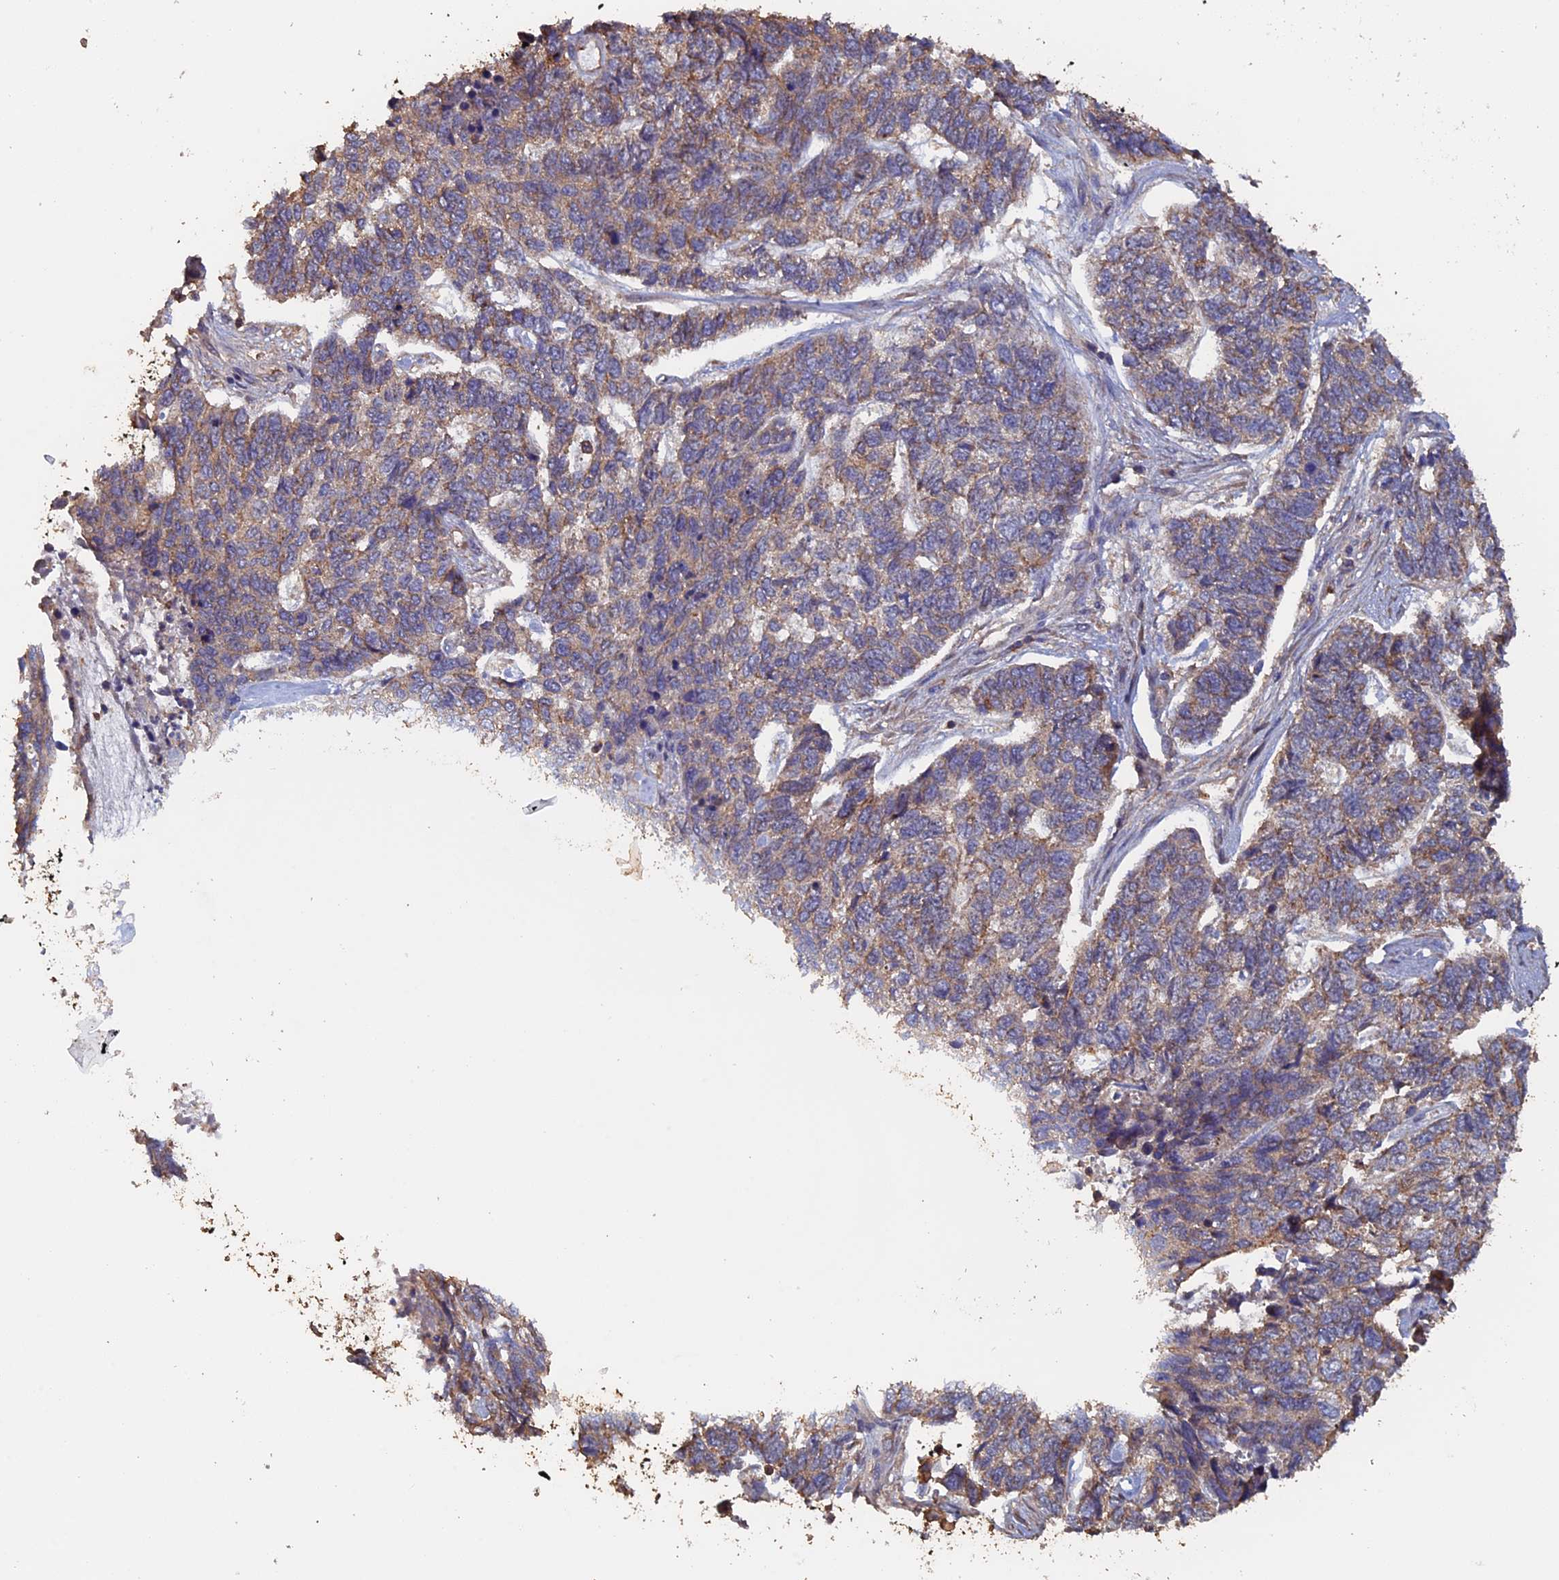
{"staining": {"intensity": "weak", "quantity": ">75%", "location": "cytoplasmic/membranous"}, "tissue": "skin cancer", "cell_type": "Tumor cells", "image_type": "cancer", "snomed": [{"axis": "morphology", "description": "Basal cell carcinoma"}, {"axis": "topography", "description": "Skin"}], "caption": "Human skin basal cell carcinoma stained with a brown dye shows weak cytoplasmic/membranous positive positivity in approximately >75% of tumor cells.", "gene": "PIGQ", "patient": {"sex": "female", "age": 65}}